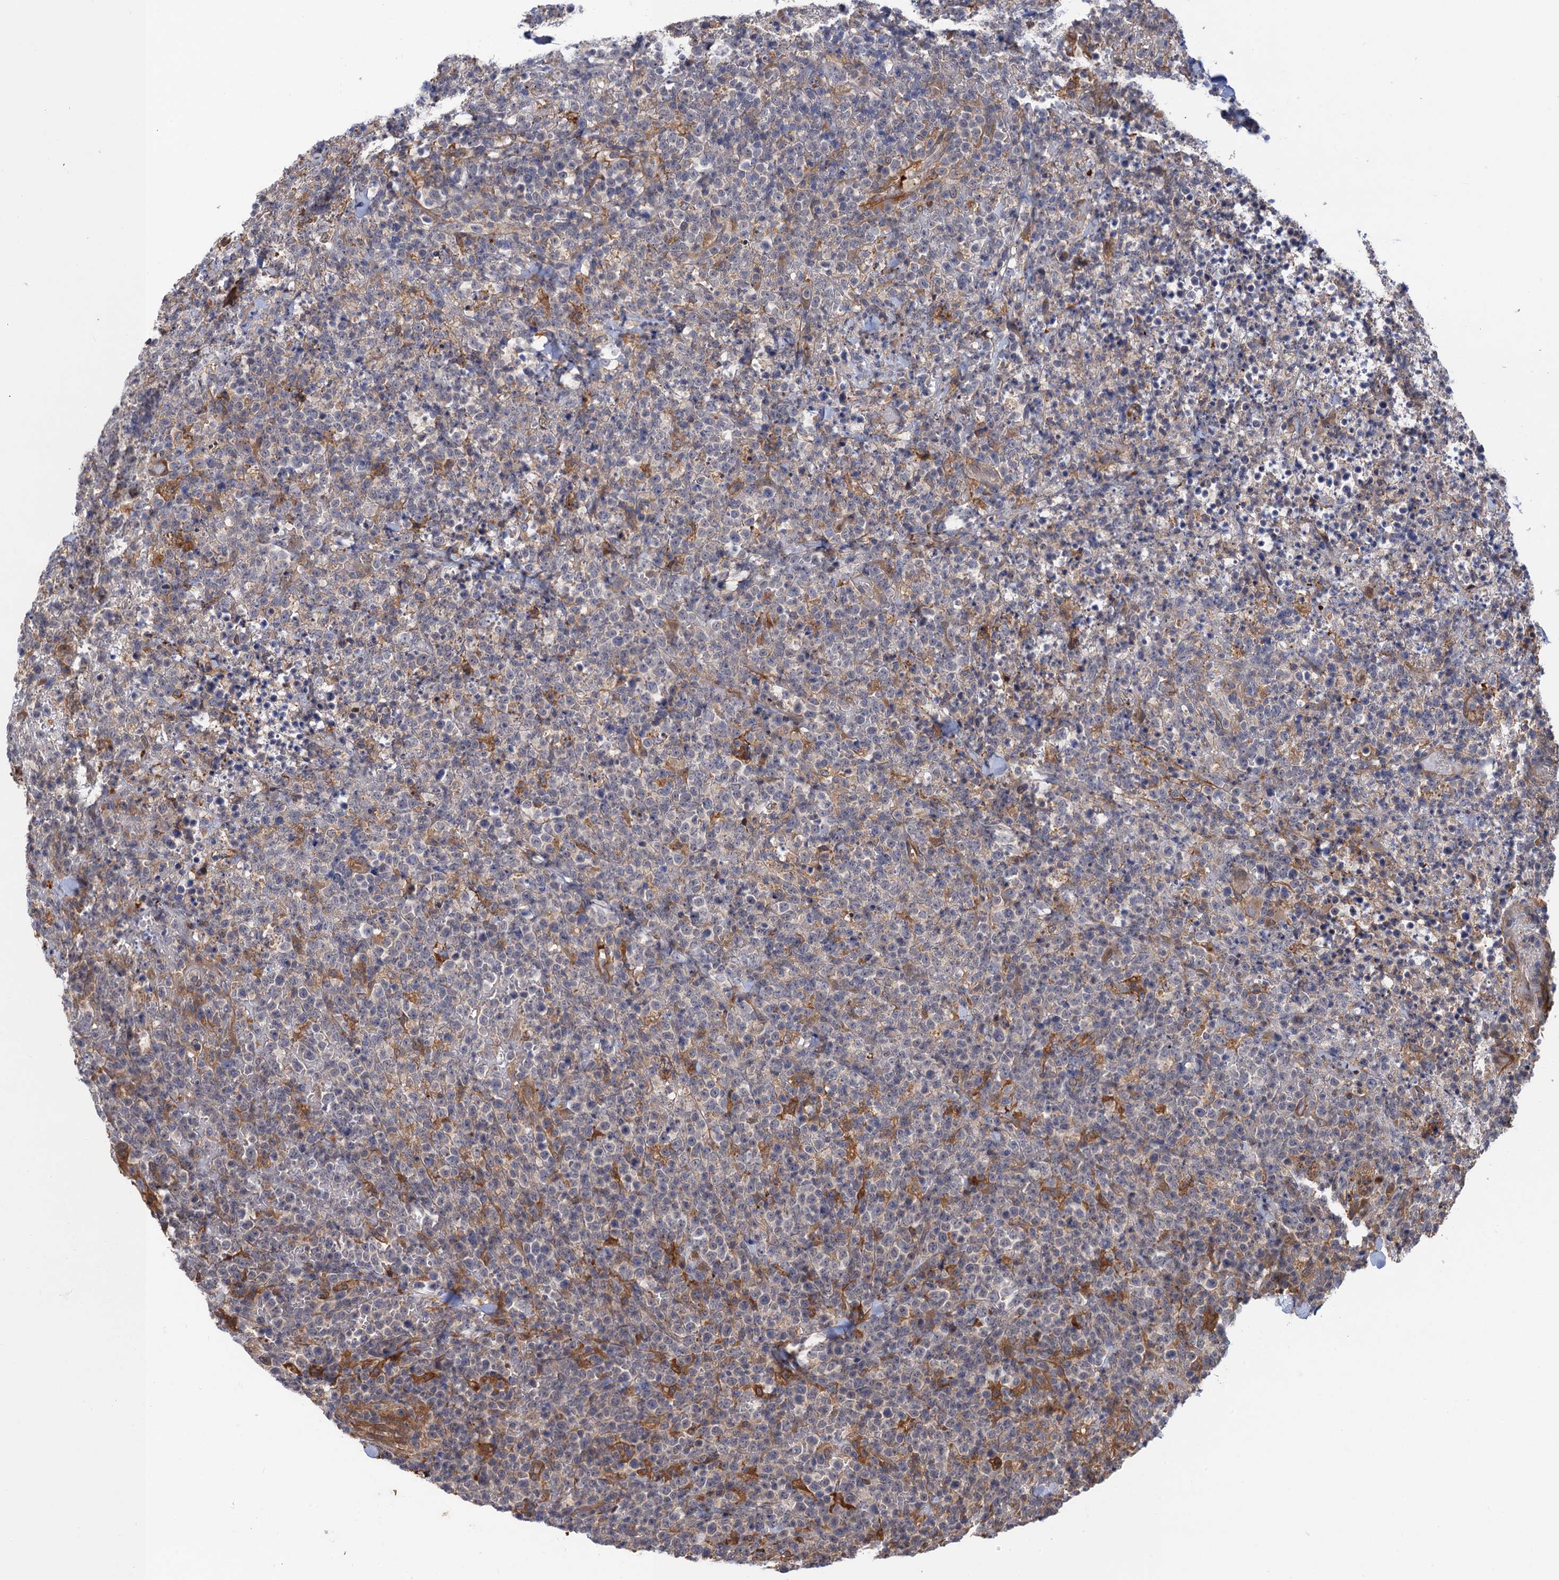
{"staining": {"intensity": "negative", "quantity": "none", "location": "none"}, "tissue": "lymphoma", "cell_type": "Tumor cells", "image_type": "cancer", "snomed": [{"axis": "morphology", "description": "Malignant lymphoma, non-Hodgkin's type, High grade"}, {"axis": "topography", "description": "Colon"}], "caption": "The image shows no staining of tumor cells in malignant lymphoma, non-Hodgkin's type (high-grade).", "gene": "NEK8", "patient": {"sex": "female", "age": 53}}